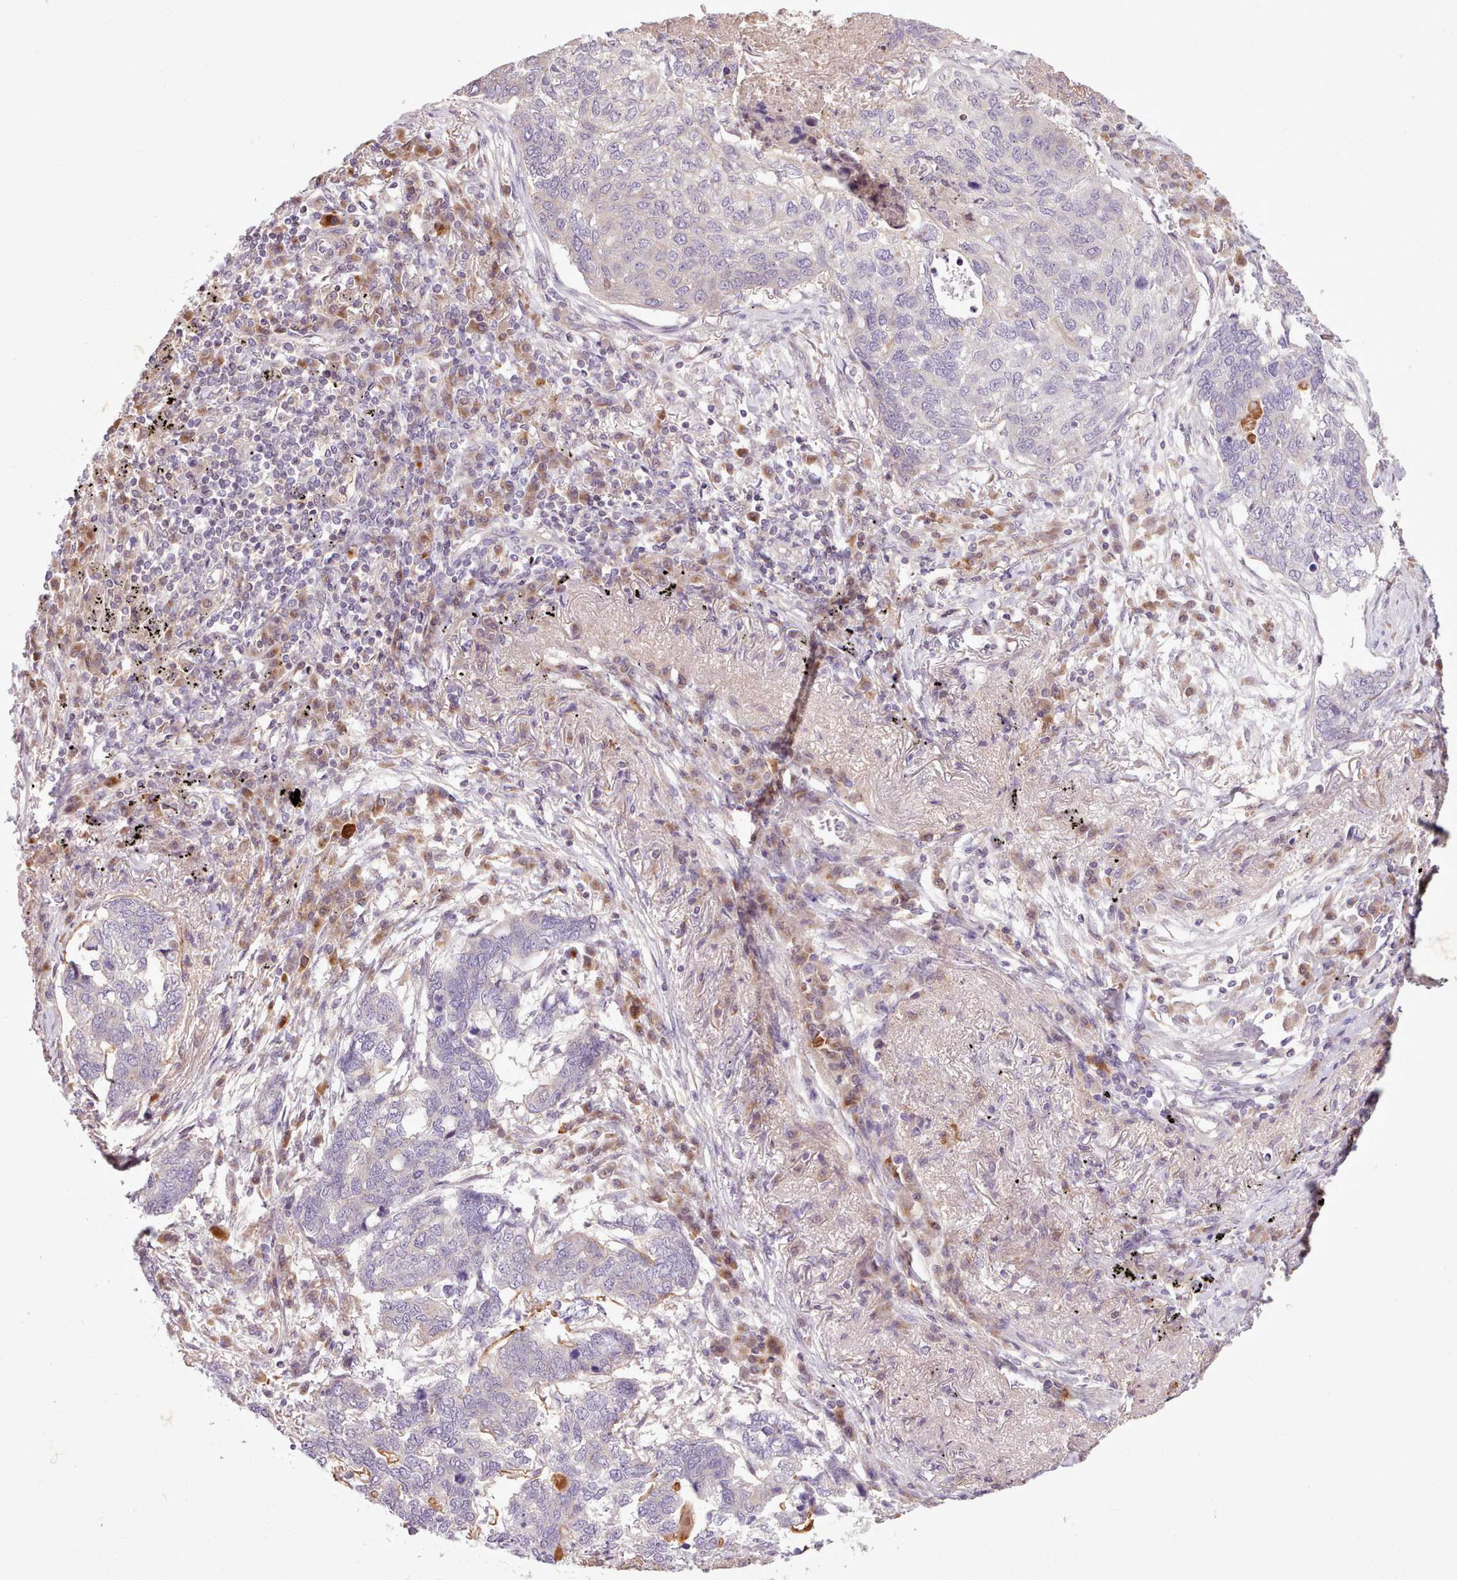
{"staining": {"intensity": "negative", "quantity": "none", "location": "none"}, "tissue": "lung cancer", "cell_type": "Tumor cells", "image_type": "cancer", "snomed": [{"axis": "morphology", "description": "Squamous cell carcinoma, NOS"}, {"axis": "topography", "description": "Lung"}], "caption": "An image of squamous cell carcinoma (lung) stained for a protein reveals no brown staining in tumor cells. (Stains: DAB (3,3'-diaminobenzidine) immunohistochemistry (IHC) with hematoxylin counter stain, Microscopy: brightfield microscopy at high magnification).", "gene": "NMRK1", "patient": {"sex": "female", "age": 63}}